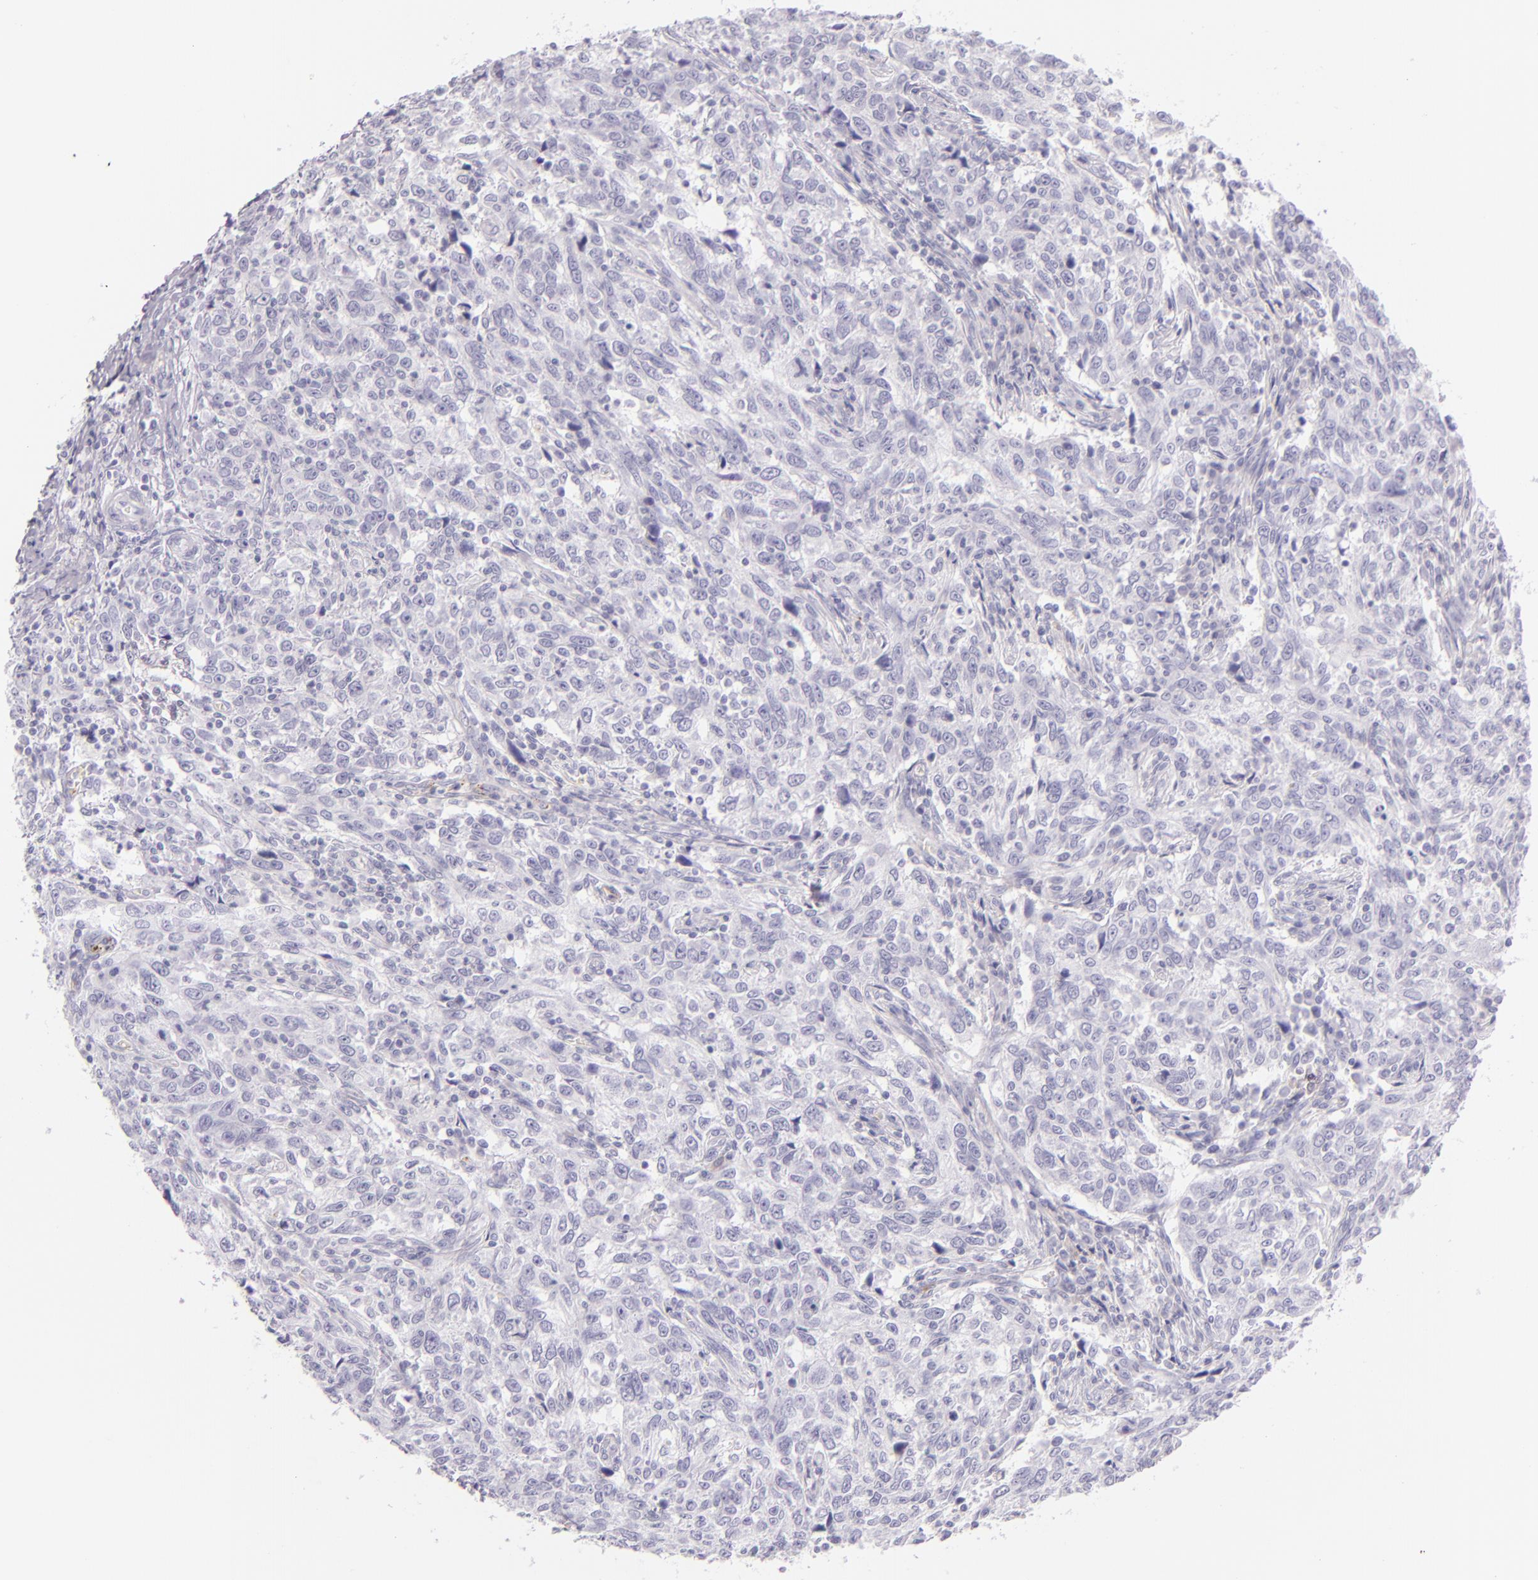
{"staining": {"intensity": "negative", "quantity": "none", "location": "none"}, "tissue": "breast cancer", "cell_type": "Tumor cells", "image_type": "cancer", "snomed": [{"axis": "morphology", "description": "Duct carcinoma"}, {"axis": "topography", "description": "Breast"}], "caption": "Immunohistochemistry (IHC) of human invasive ductal carcinoma (breast) shows no positivity in tumor cells.", "gene": "SELP", "patient": {"sex": "female", "age": 50}}